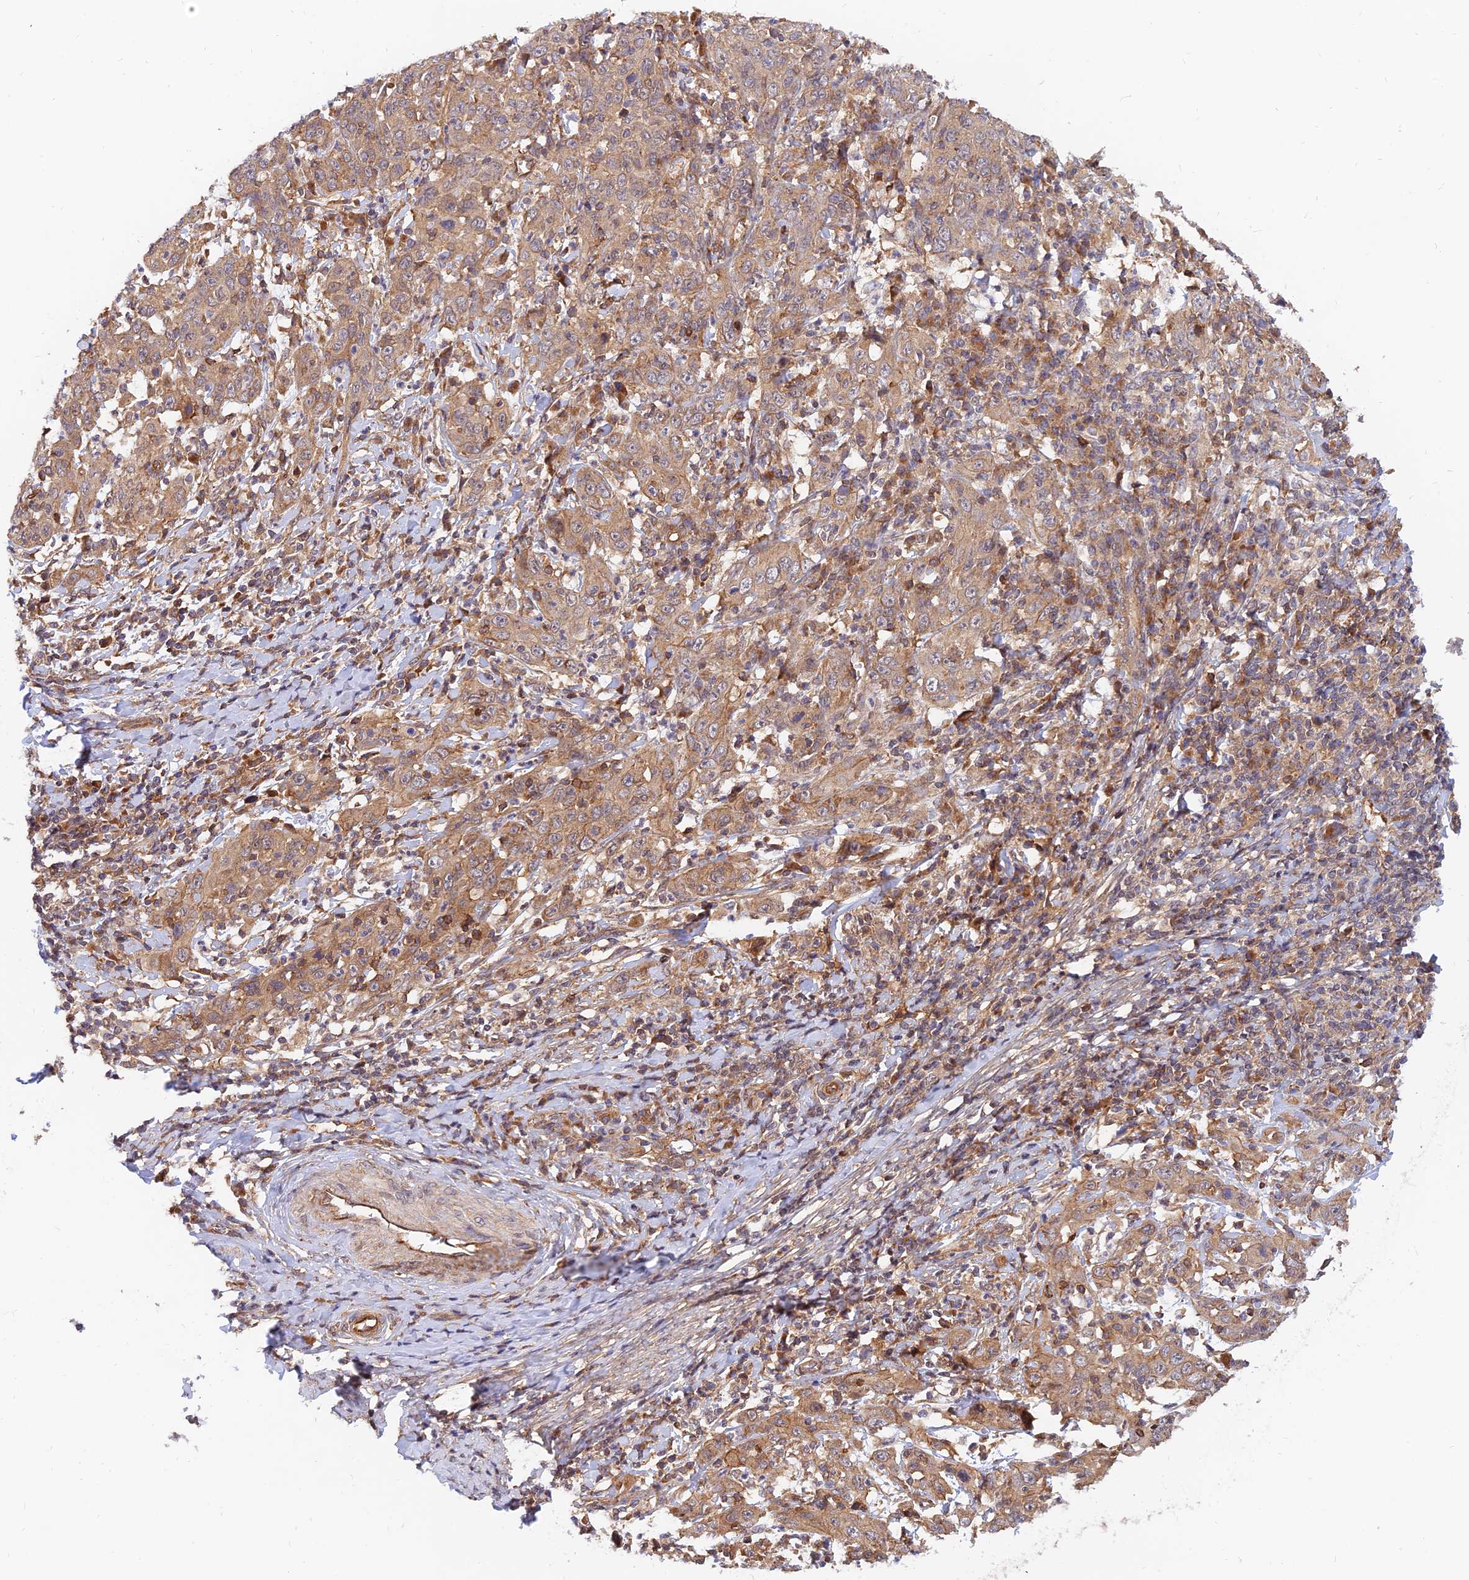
{"staining": {"intensity": "moderate", "quantity": ">75%", "location": "cytoplasmic/membranous"}, "tissue": "cervical cancer", "cell_type": "Tumor cells", "image_type": "cancer", "snomed": [{"axis": "morphology", "description": "Squamous cell carcinoma, NOS"}, {"axis": "topography", "description": "Cervix"}], "caption": "The photomicrograph exhibits staining of cervical cancer, revealing moderate cytoplasmic/membranous protein positivity (brown color) within tumor cells.", "gene": "WDR41", "patient": {"sex": "female", "age": 46}}